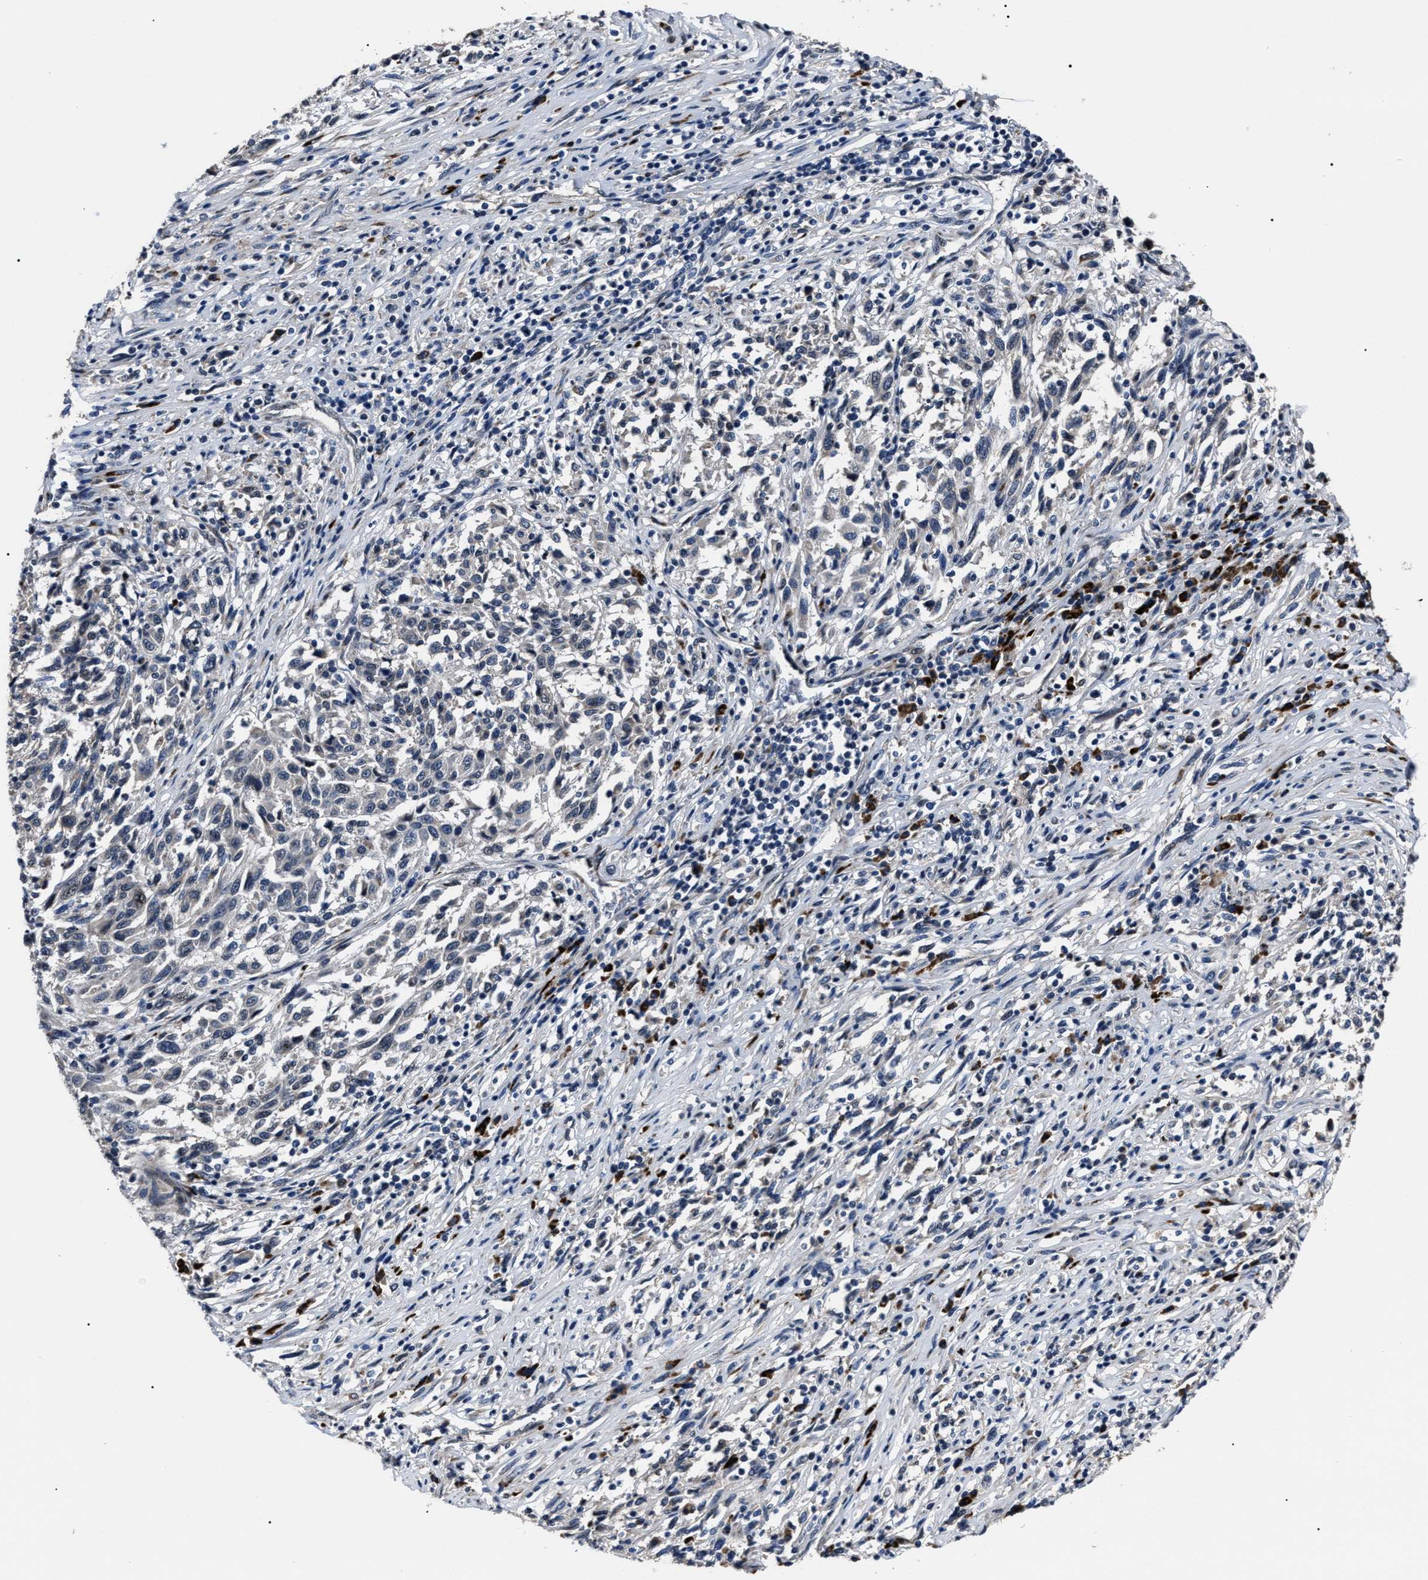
{"staining": {"intensity": "negative", "quantity": "none", "location": "none"}, "tissue": "melanoma", "cell_type": "Tumor cells", "image_type": "cancer", "snomed": [{"axis": "morphology", "description": "Malignant melanoma, Metastatic site"}, {"axis": "topography", "description": "Lymph node"}], "caption": "High power microscopy histopathology image of an immunohistochemistry (IHC) histopathology image of melanoma, revealing no significant positivity in tumor cells.", "gene": "LRRC14", "patient": {"sex": "male", "age": 61}}